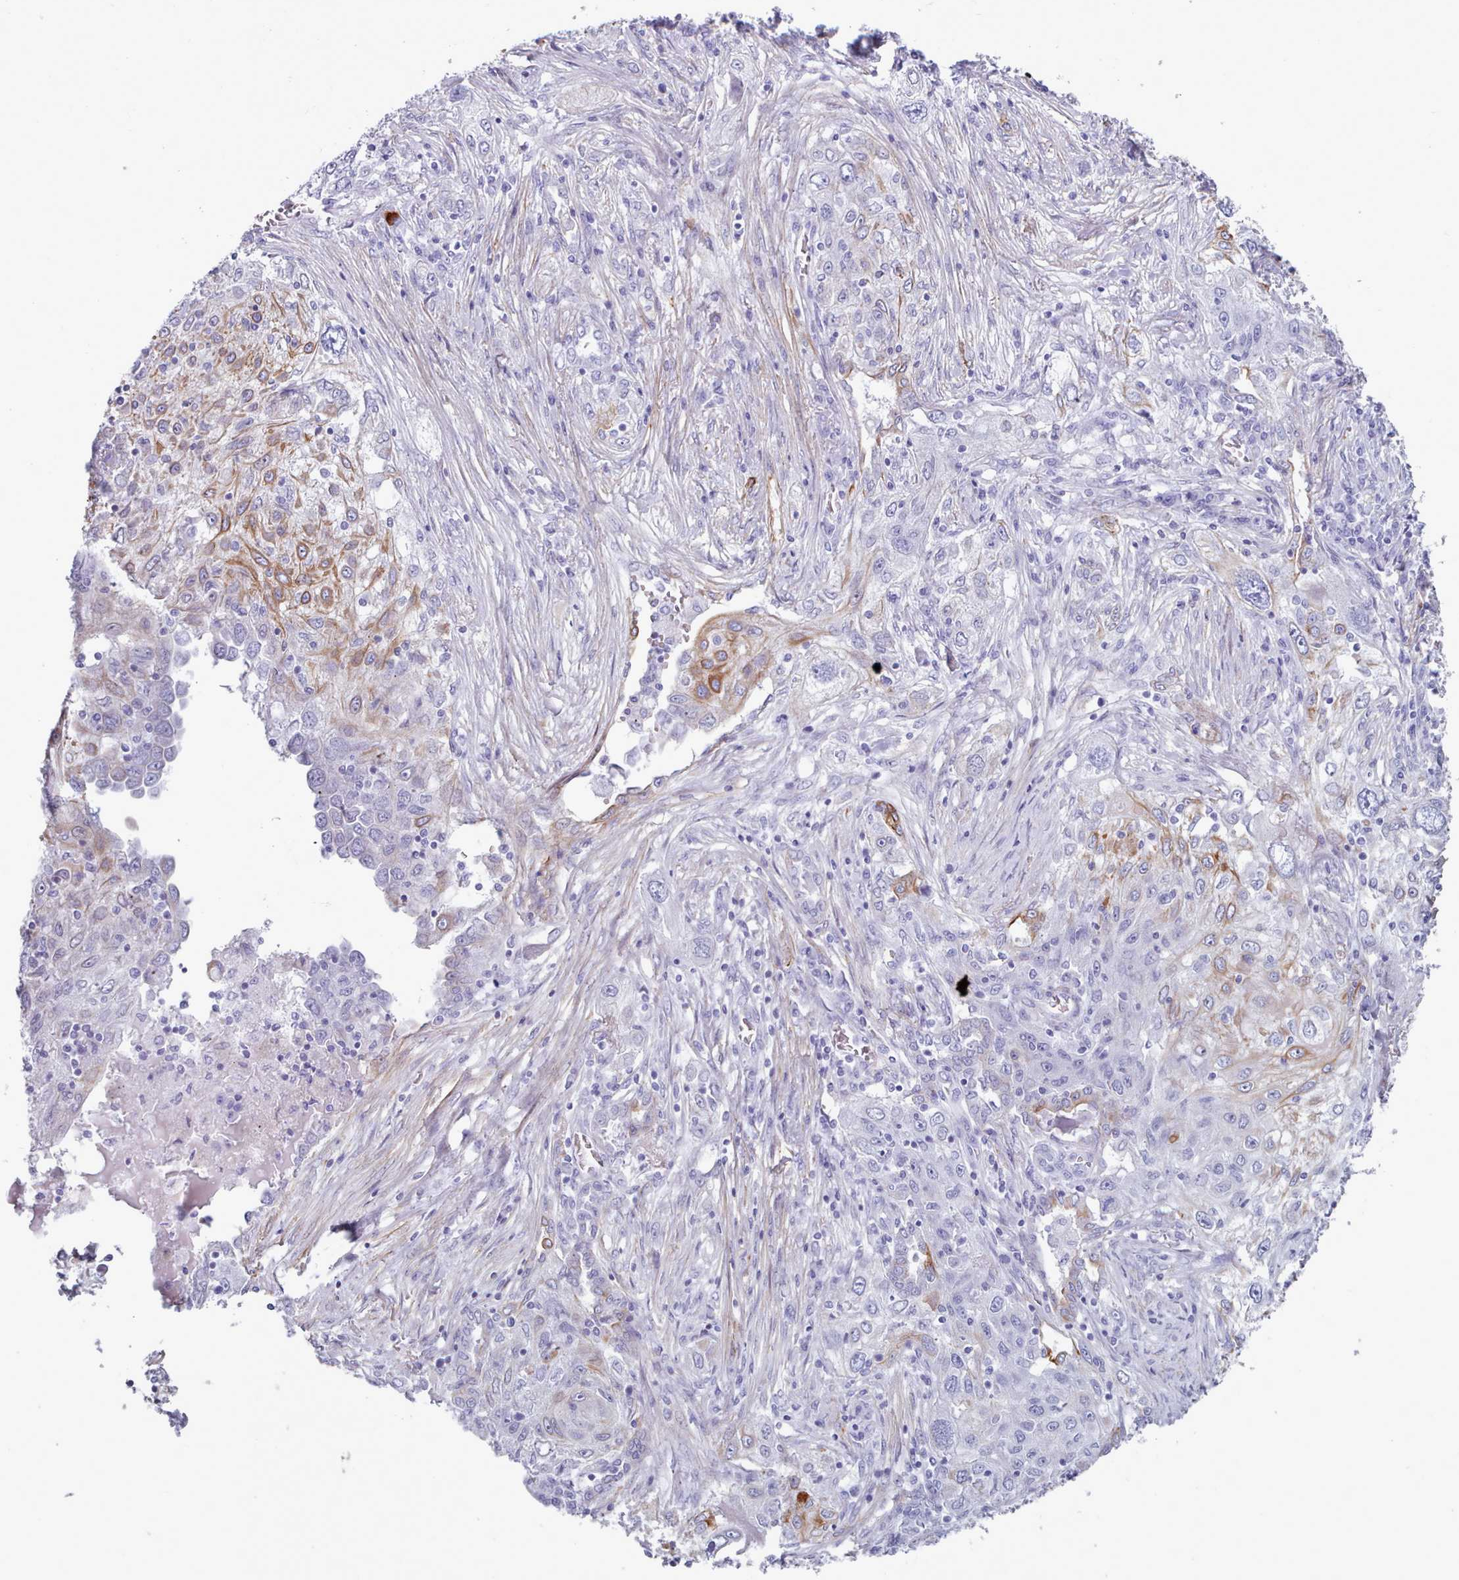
{"staining": {"intensity": "moderate", "quantity": "<25%", "location": "cytoplasmic/membranous"}, "tissue": "lung cancer", "cell_type": "Tumor cells", "image_type": "cancer", "snomed": [{"axis": "morphology", "description": "Squamous cell carcinoma, NOS"}, {"axis": "topography", "description": "Lung"}], "caption": "The micrograph reveals a brown stain indicating the presence of a protein in the cytoplasmic/membranous of tumor cells in lung squamous cell carcinoma. The protein of interest is shown in brown color, while the nuclei are stained blue.", "gene": "FPGS", "patient": {"sex": "female", "age": 69}}